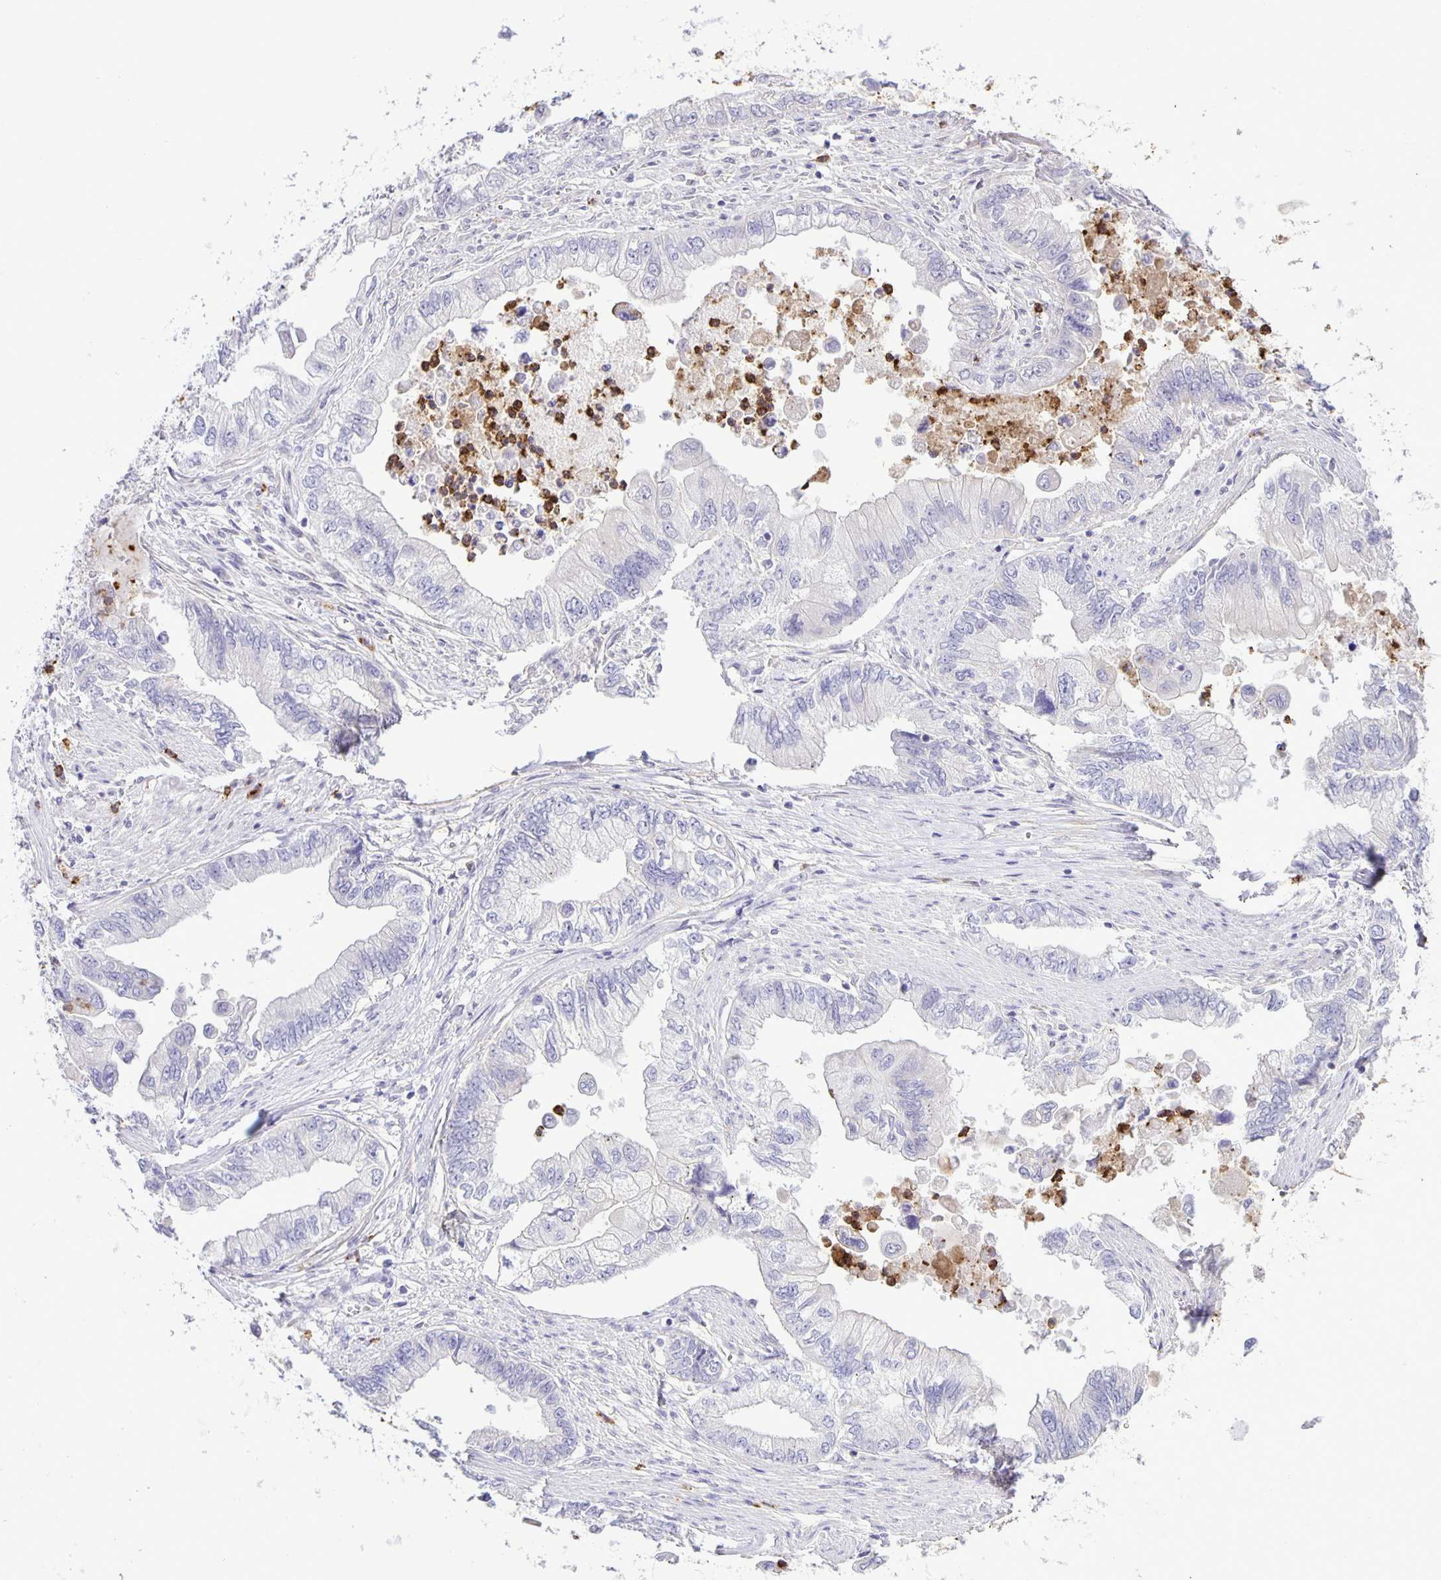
{"staining": {"intensity": "negative", "quantity": "none", "location": "none"}, "tissue": "stomach cancer", "cell_type": "Tumor cells", "image_type": "cancer", "snomed": [{"axis": "morphology", "description": "Adenocarcinoma, NOS"}, {"axis": "topography", "description": "Pancreas"}, {"axis": "topography", "description": "Stomach, upper"}], "caption": "This is a photomicrograph of IHC staining of stomach adenocarcinoma, which shows no expression in tumor cells.", "gene": "ADCK1", "patient": {"sex": "male", "age": 77}}